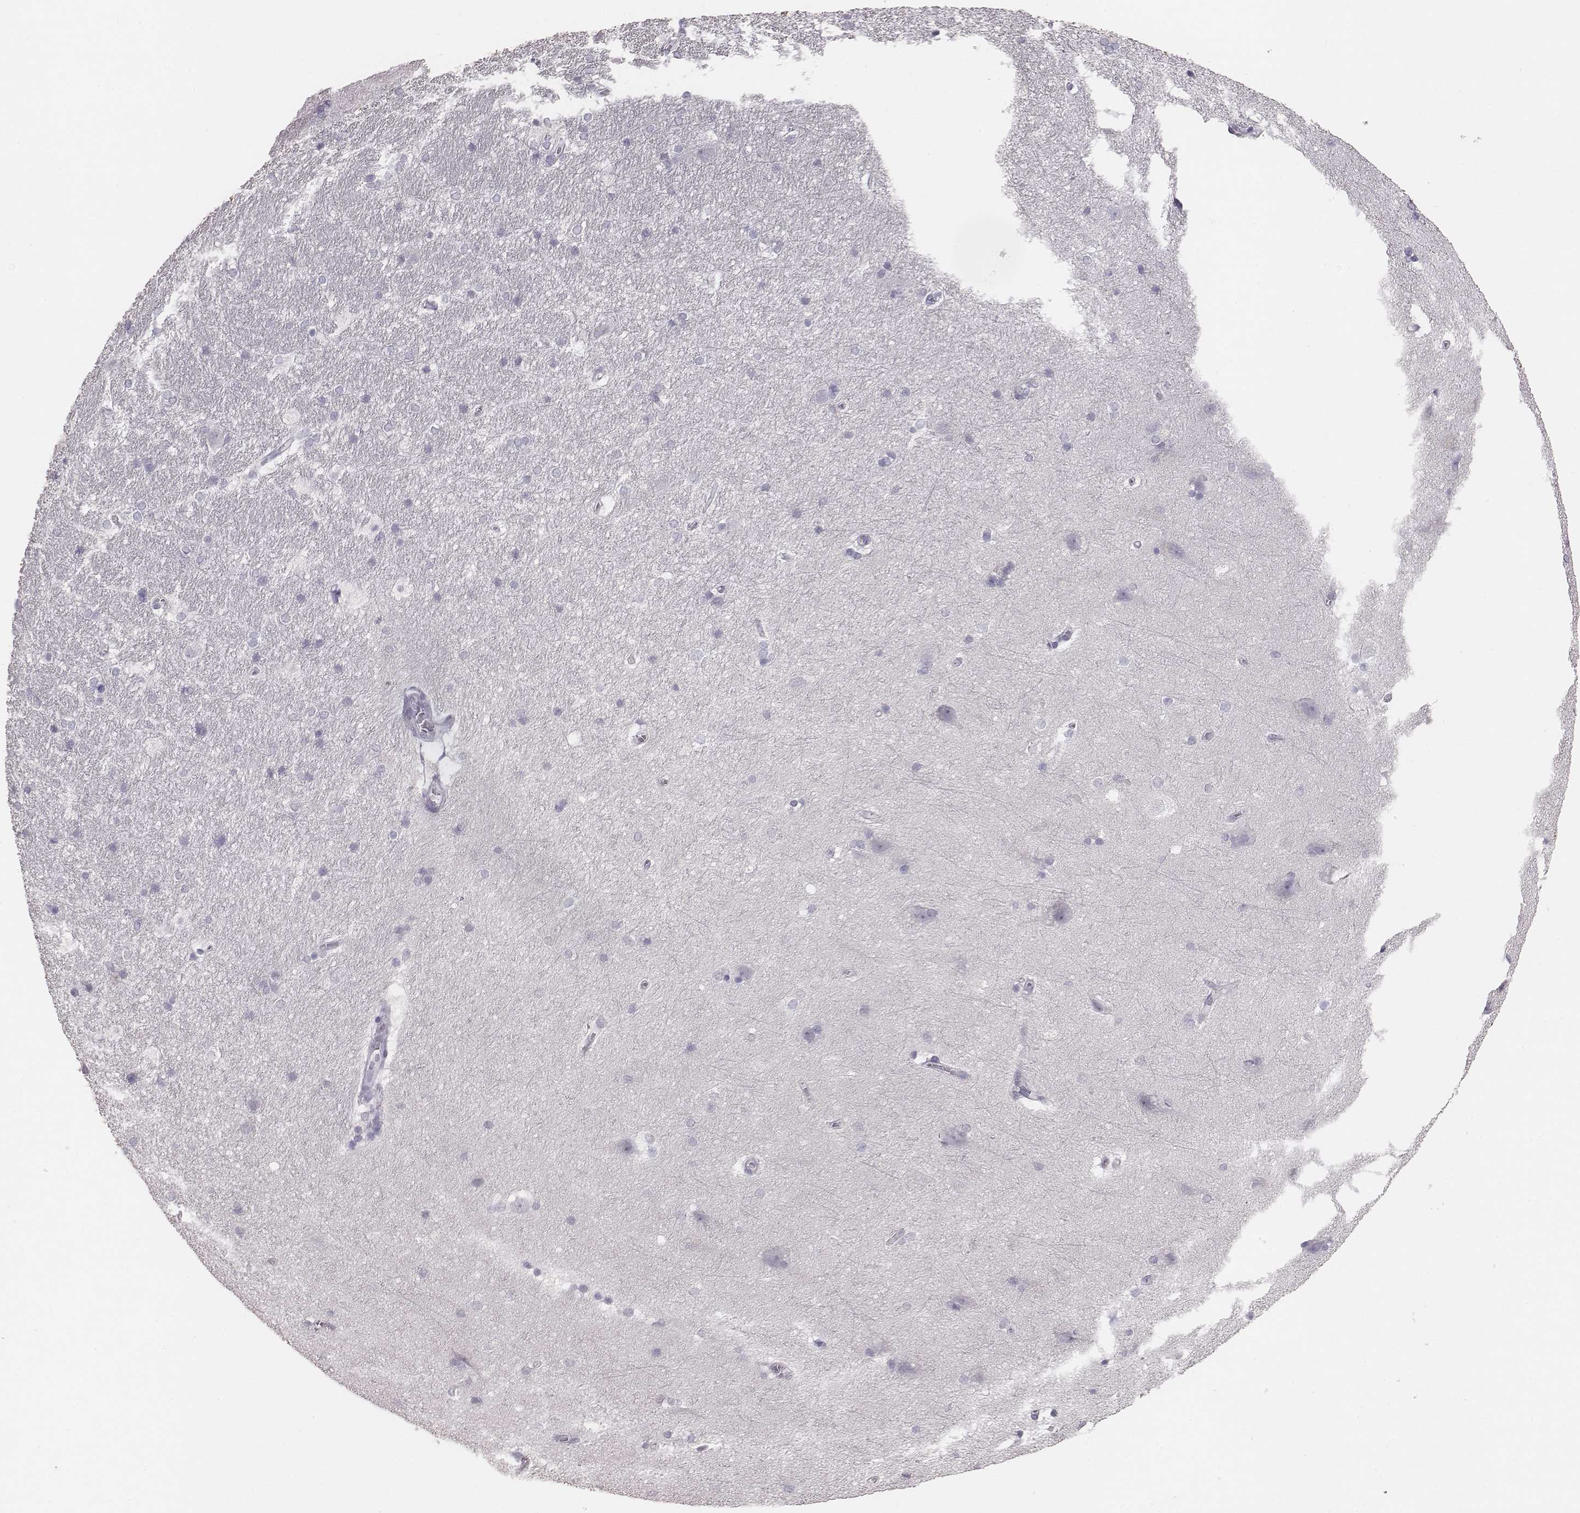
{"staining": {"intensity": "negative", "quantity": "none", "location": "none"}, "tissue": "hippocampus", "cell_type": "Glial cells", "image_type": "normal", "snomed": [{"axis": "morphology", "description": "Normal tissue, NOS"}, {"axis": "topography", "description": "Cerebral cortex"}, {"axis": "topography", "description": "Hippocampus"}], "caption": "Human hippocampus stained for a protein using immunohistochemistry (IHC) shows no positivity in glial cells.", "gene": "MYH6", "patient": {"sex": "female", "age": 19}}